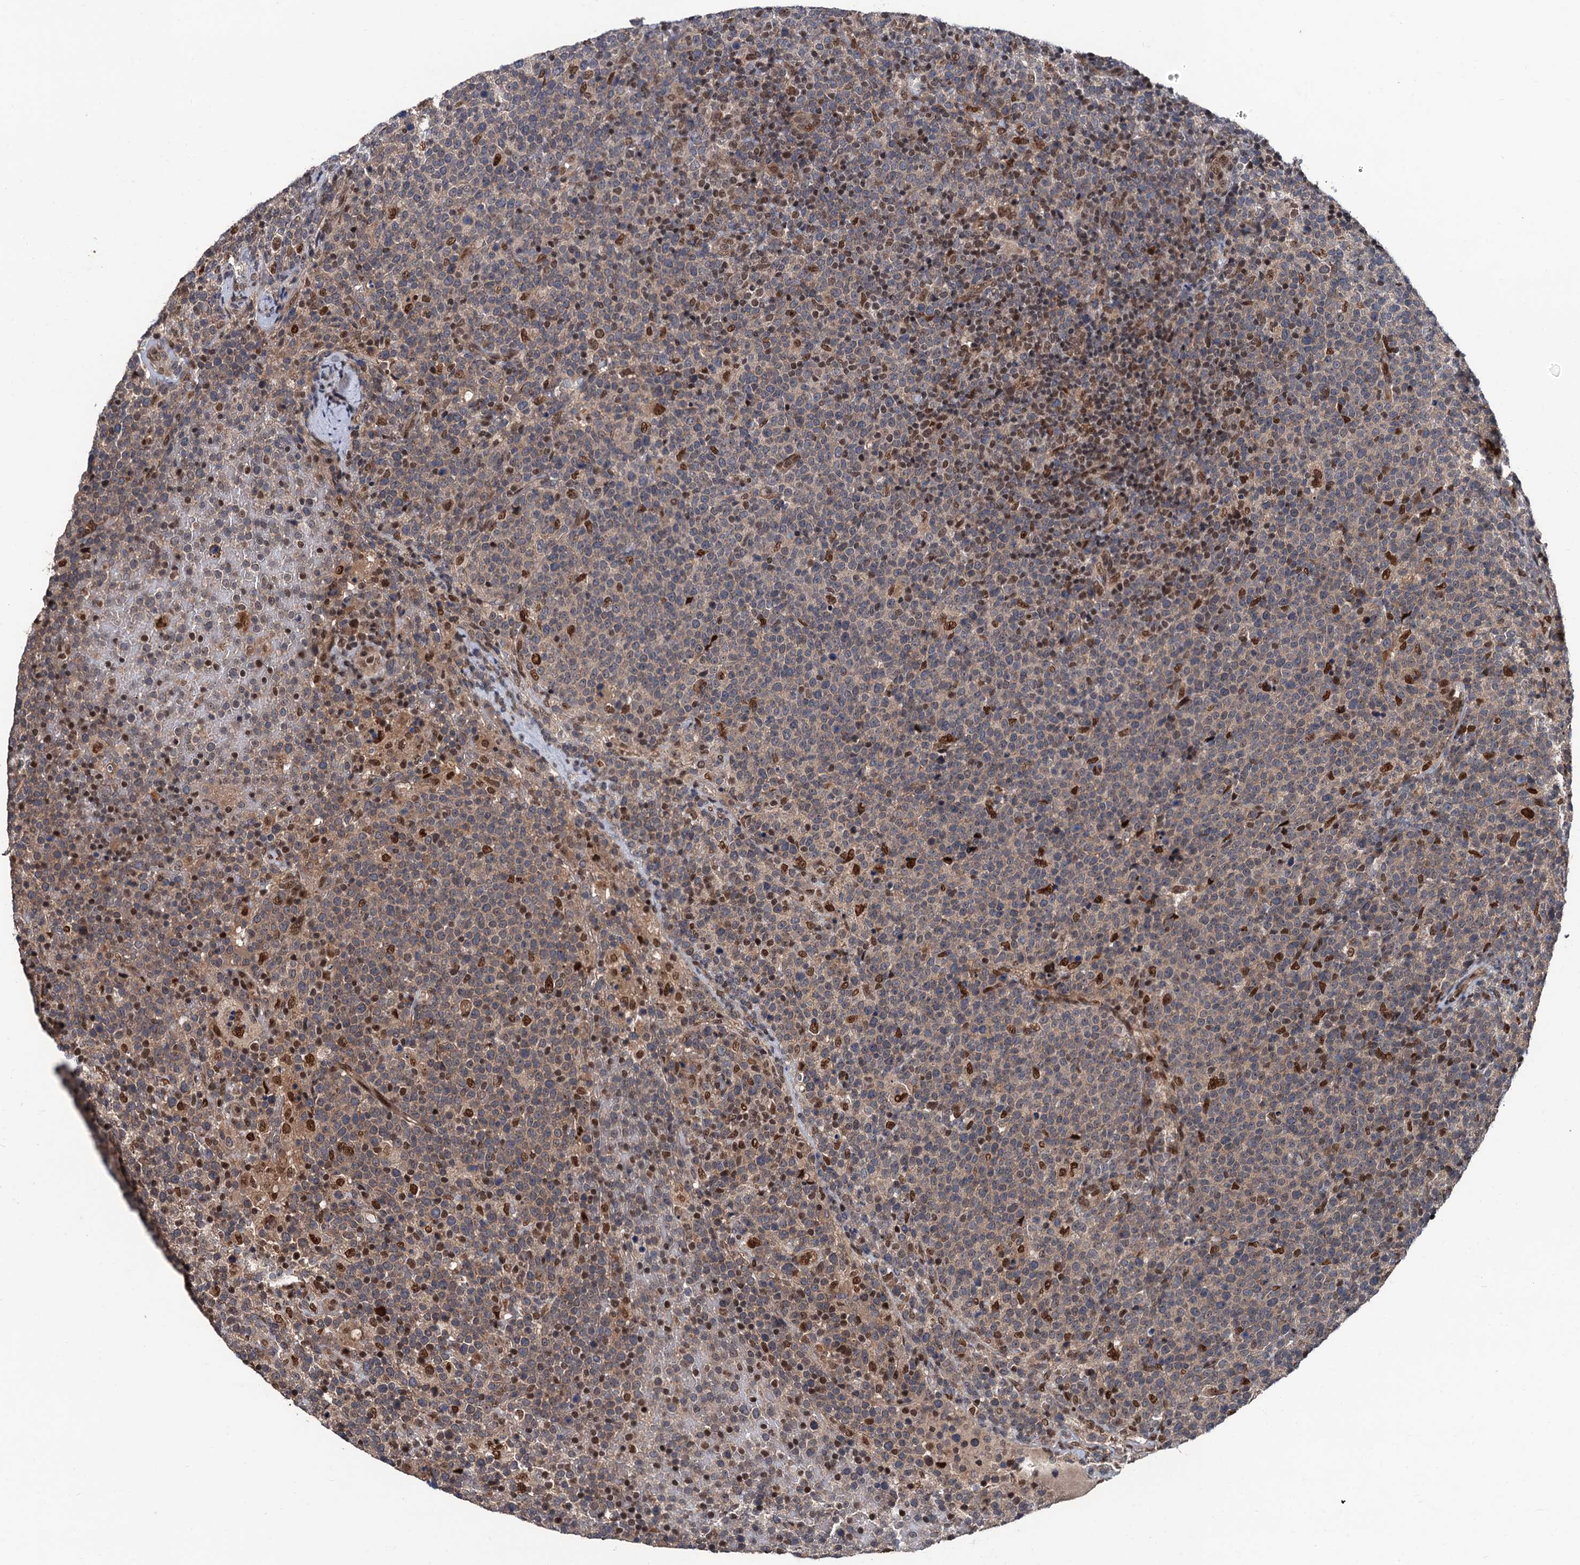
{"staining": {"intensity": "moderate", "quantity": "<25%", "location": "nuclear"}, "tissue": "lymphoma", "cell_type": "Tumor cells", "image_type": "cancer", "snomed": [{"axis": "morphology", "description": "Malignant lymphoma, non-Hodgkin's type, High grade"}, {"axis": "topography", "description": "Lymph node"}], "caption": "An immunohistochemistry (IHC) histopathology image of neoplastic tissue is shown. Protein staining in brown labels moderate nuclear positivity in lymphoma within tumor cells.", "gene": "RASSF4", "patient": {"sex": "male", "age": 61}}